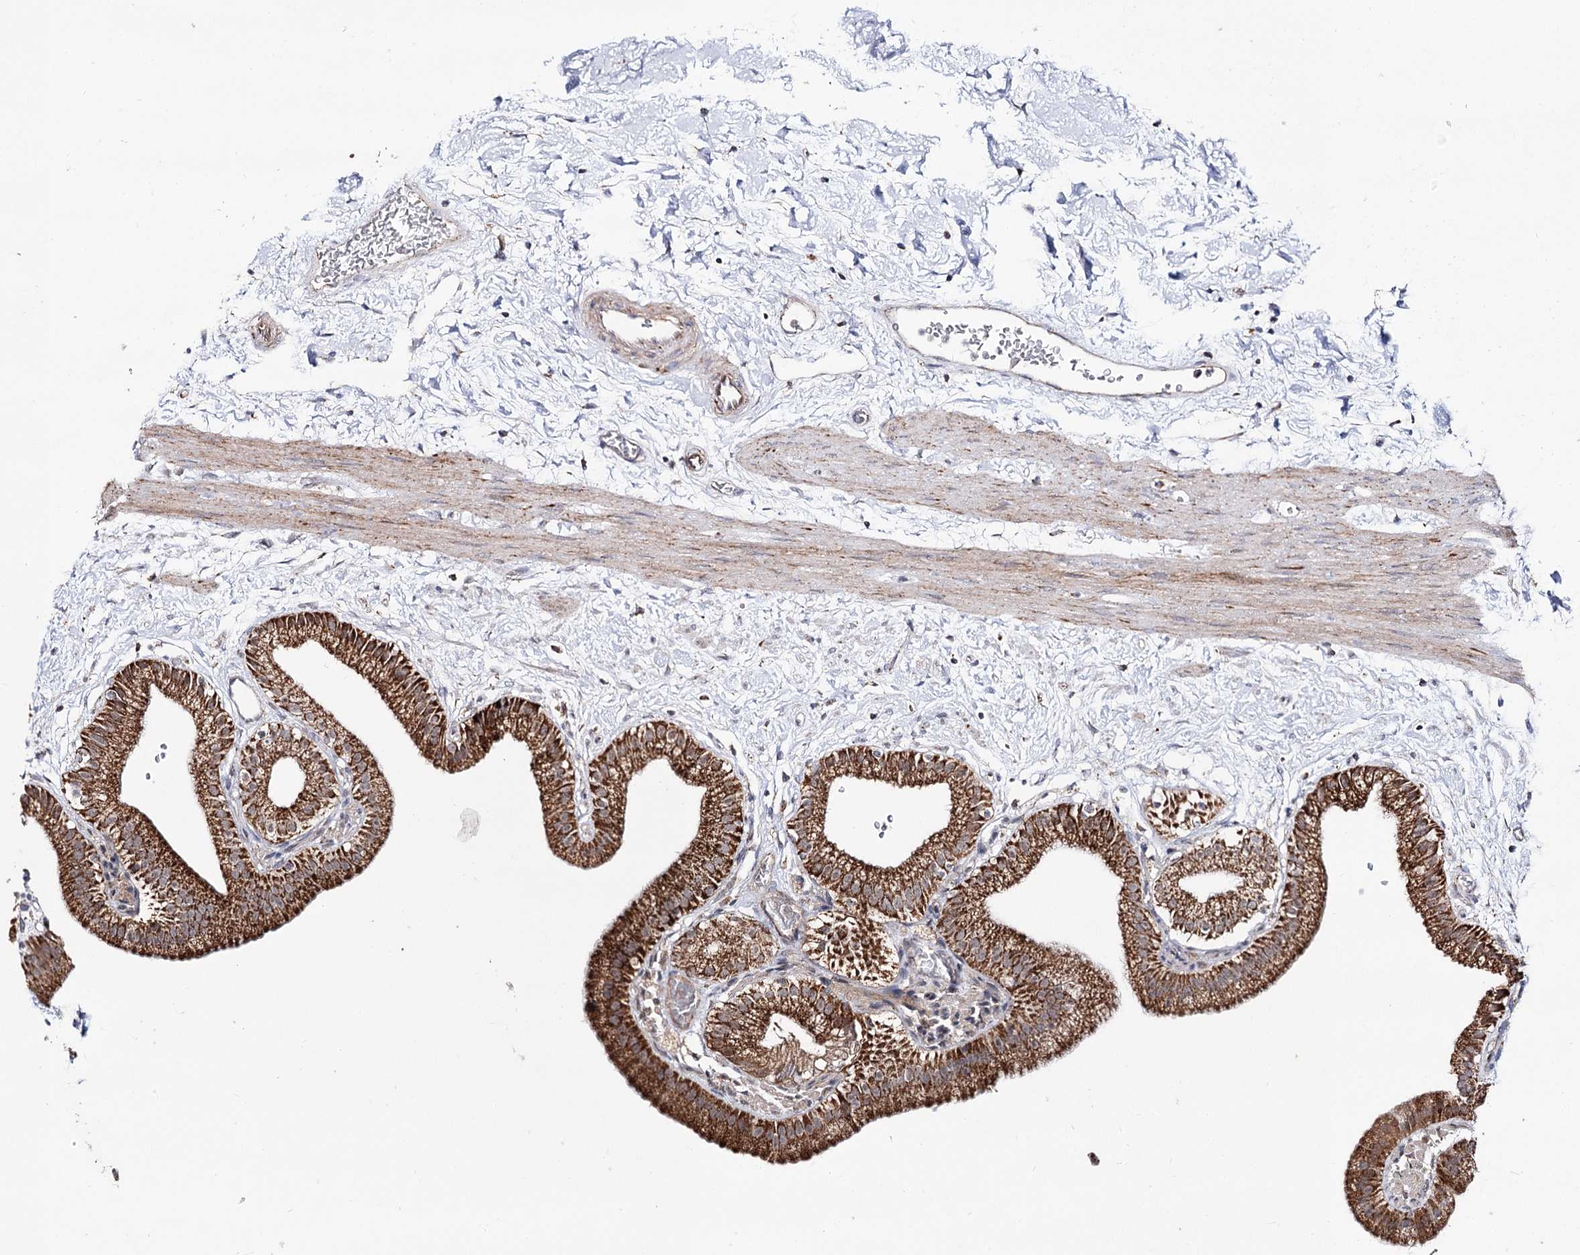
{"staining": {"intensity": "strong", "quantity": ">75%", "location": "cytoplasmic/membranous"}, "tissue": "gallbladder", "cell_type": "Glandular cells", "image_type": "normal", "snomed": [{"axis": "morphology", "description": "Normal tissue, NOS"}, {"axis": "topography", "description": "Gallbladder"}], "caption": "This is an image of IHC staining of normal gallbladder, which shows strong positivity in the cytoplasmic/membranous of glandular cells.", "gene": "CBR4", "patient": {"sex": "male", "age": 55}}